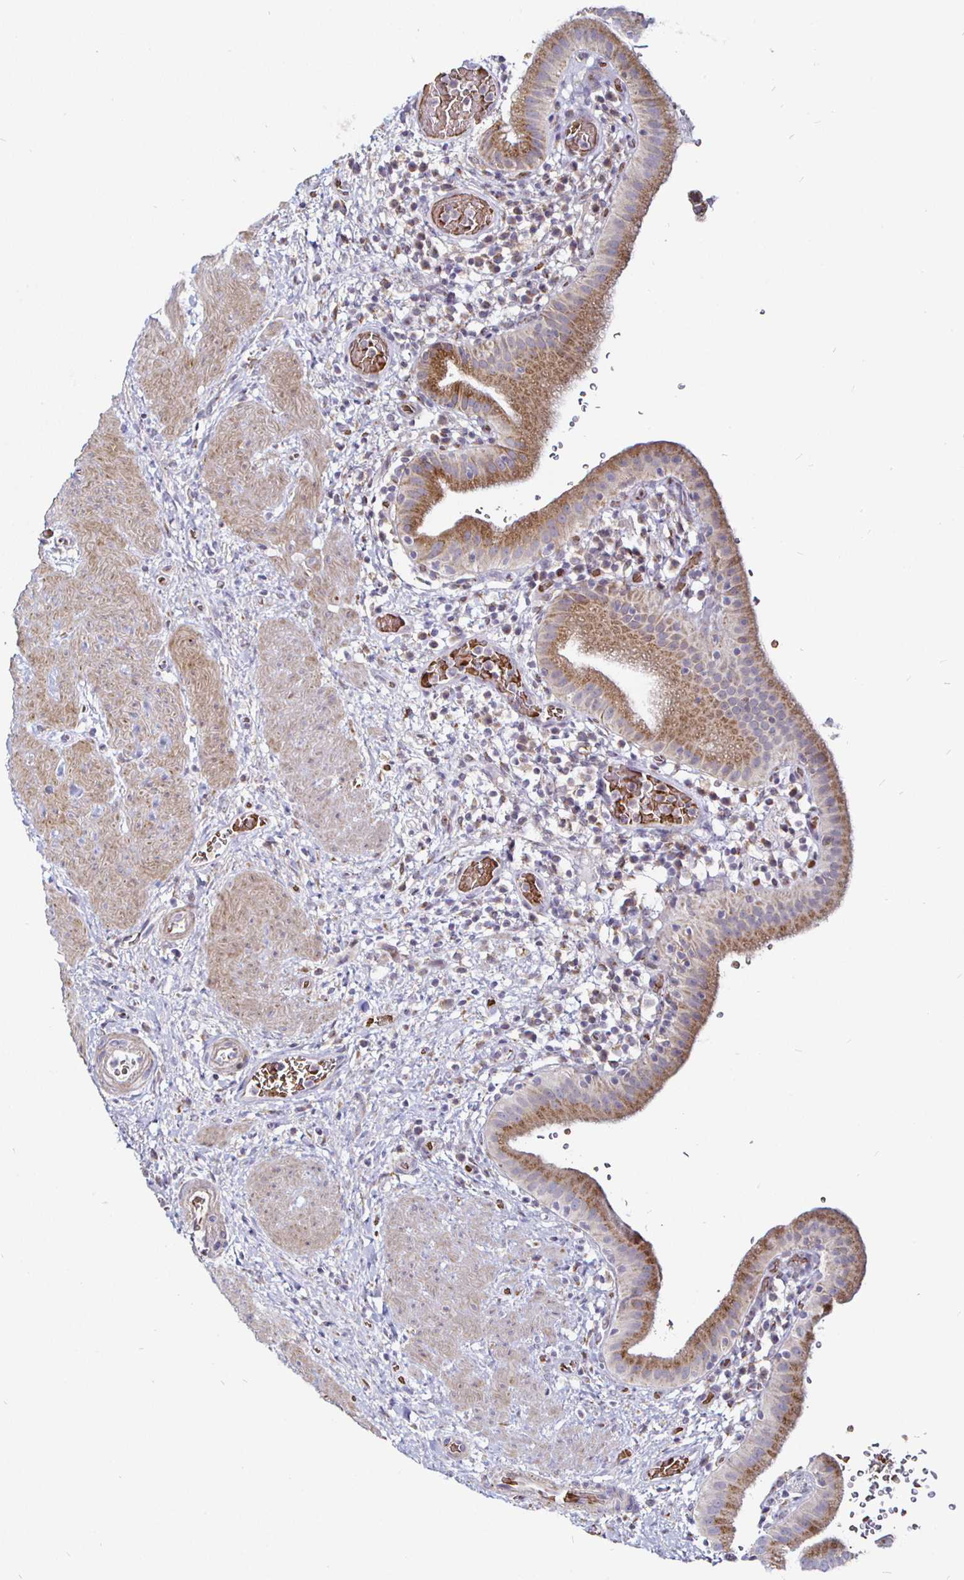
{"staining": {"intensity": "moderate", "quantity": ">75%", "location": "cytoplasmic/membranous"}, "tissue": "gallbladder", "cell_type": "Glandular cells", "image_type": "normal", "snomed": [{"axis": "morphology", "description": "Normal tissue, NOS"}, {"axis": "topography", "description": "Gallbladder"}], "caption": "An image showing moderate cytoplasmic/membranous expression in about >75% of glandular cells in unremarkable gallbladder, as visualized by brown immunohistochemical staining.", "gene": "ATG3", "patient": {"sex": "male", "age": 26}}